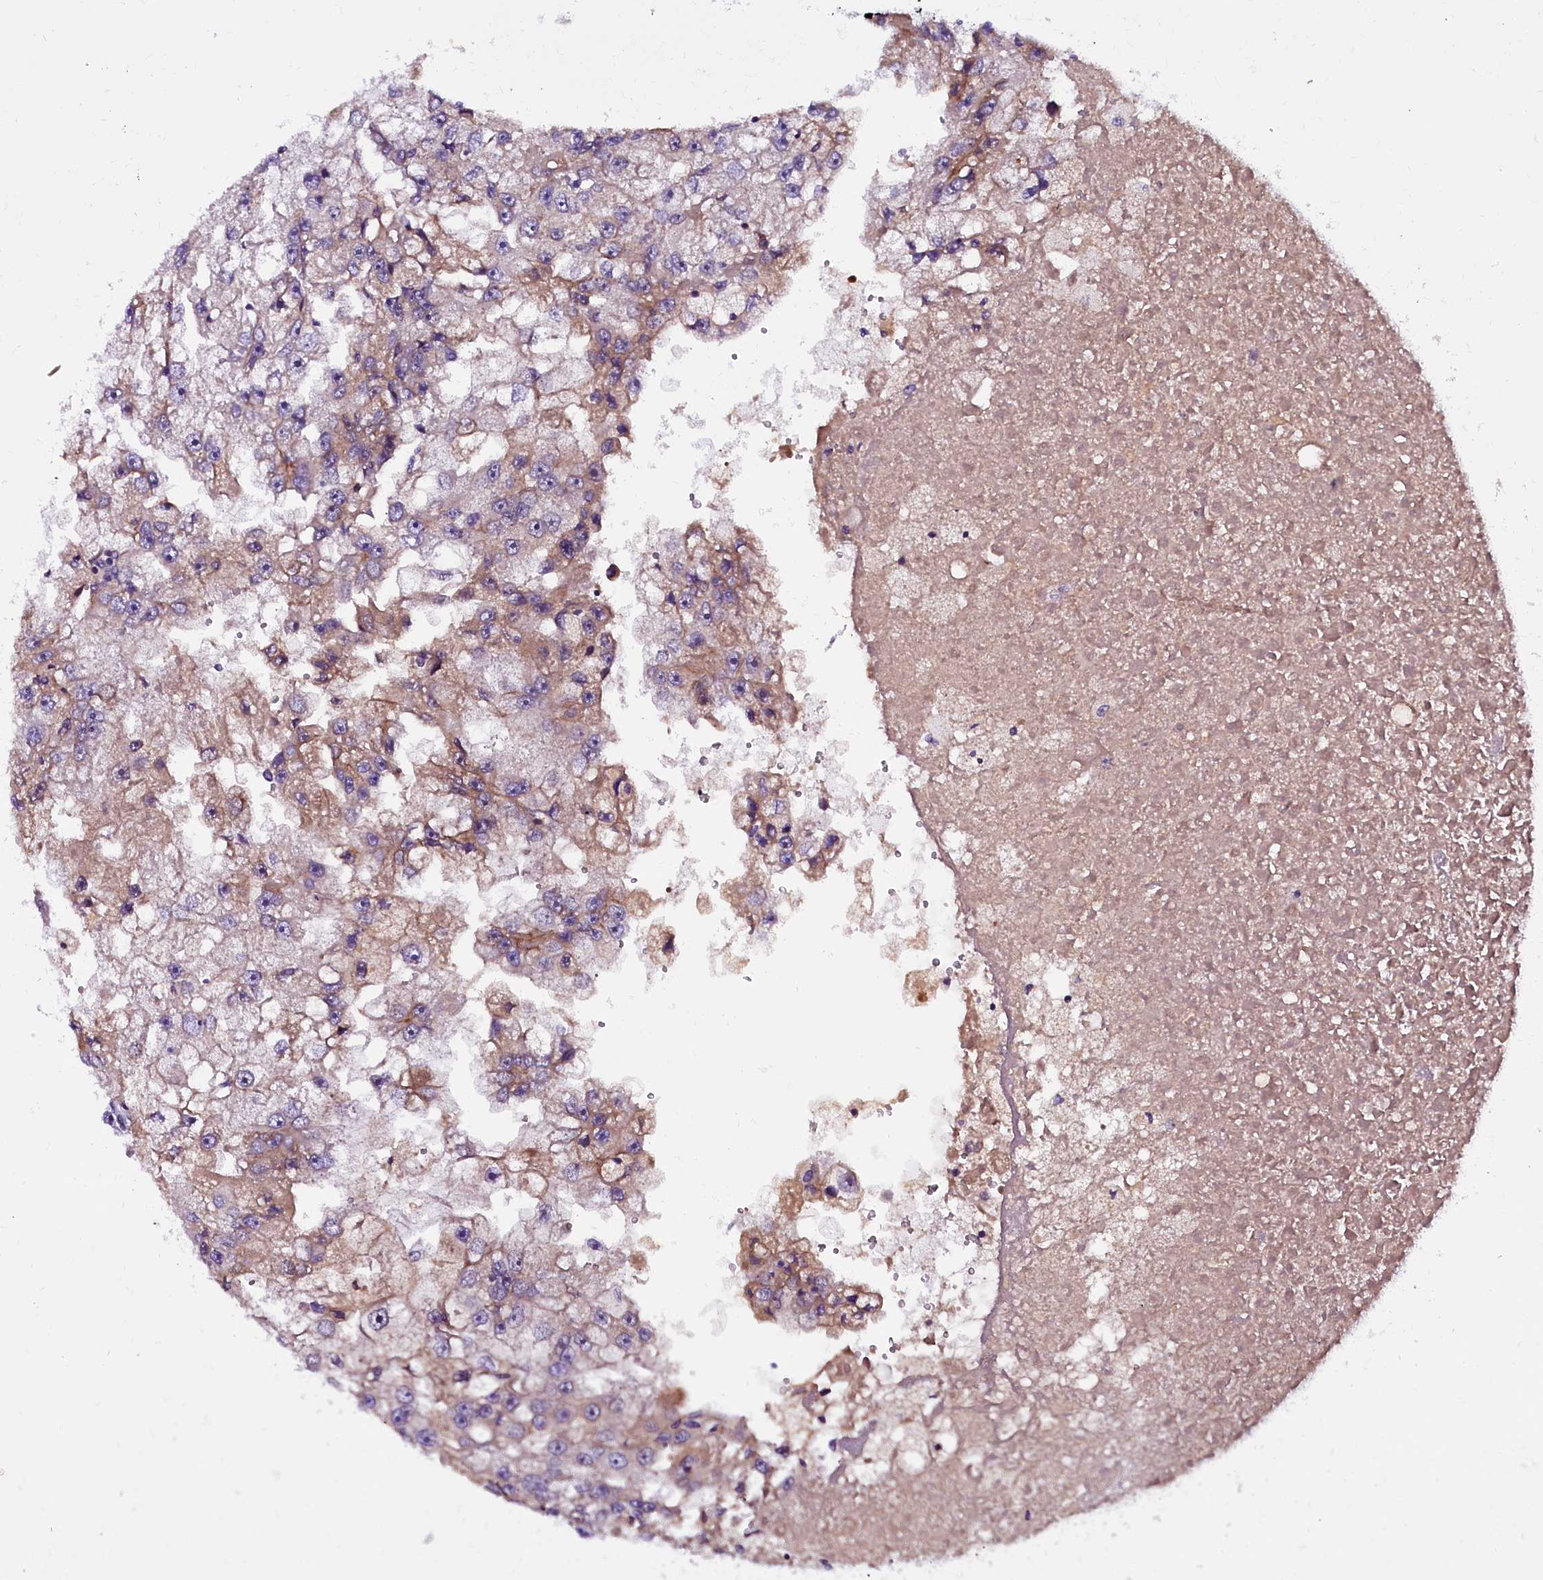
{"staining": {"intensity": "weak", "quantity": "25%-75%", "location": "cytoplasmic/membranous"}, "tissue": "renal cancer", "cell_type": "Tumor cells", "image_type": "cancer", "snomed": [{"axis": "morphology", "description": "Adenocarcinoma, NOS"}, {"axis": "topography", "description": "Kidney"}], "caption": "A brown stain labels weak cytoplasmic/membranous staining of a protein in human renal adenocarcinoma tumor cells.", "gene": "ENKD1", "patient": {"sex": "male", "age": 63}}